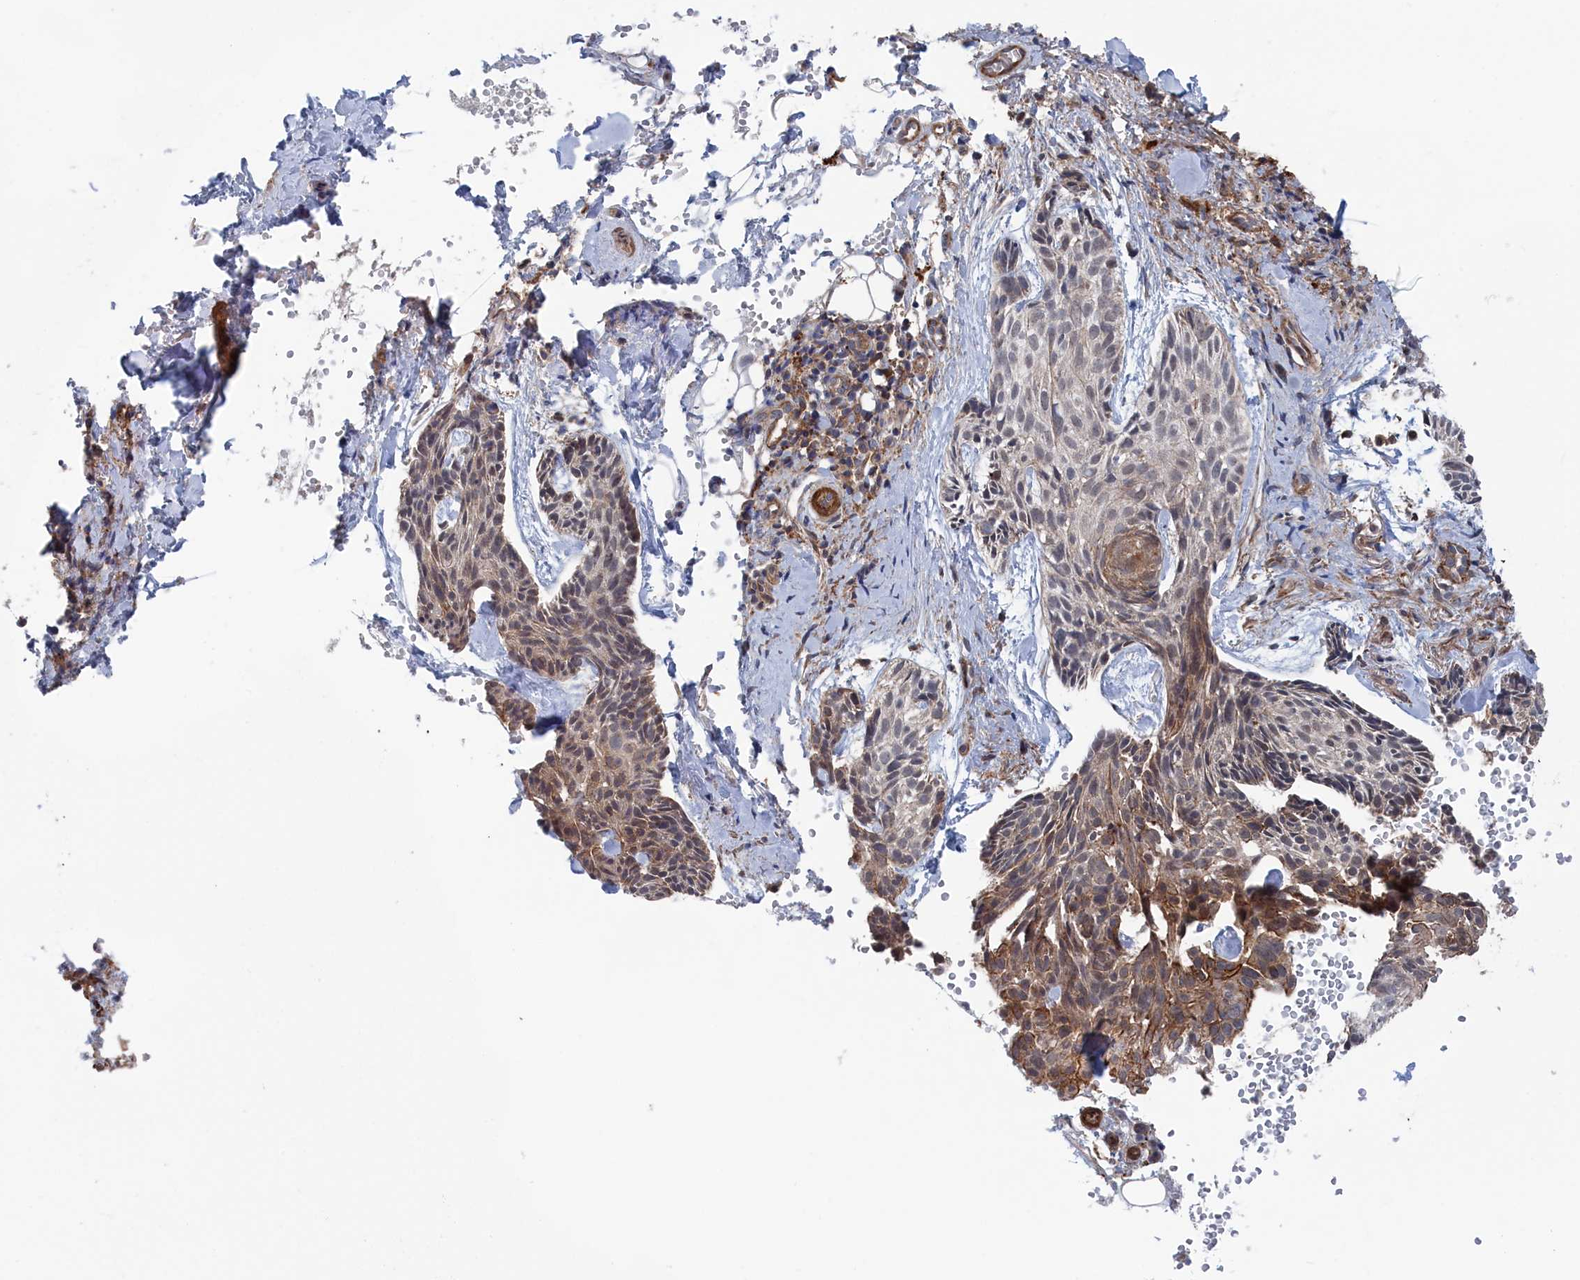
{"staining": {"intensity": "moderate", "quantity": "<25%", "location": "cytoplasmic/membranous,nuclear"}, "tissue": "skin cancer", "cell_type": "Tumor cells", "image_type": "cancer", "snomed": [{"axis": "morphology", "description": "Normal tissue, NOS"}, {"axis": "morphology", "description": "Basal cell carcinoma"}, {"axis": "topography", "description": "Skin"}], "caption": "A micrograph of human skin cancer stained for a protein reveals moderate cytoplasmic/membranous and nuclear brown staining in tumor cells.", "gene": "FILIP1L", "patient": {"sex": "male", "age": 66}}